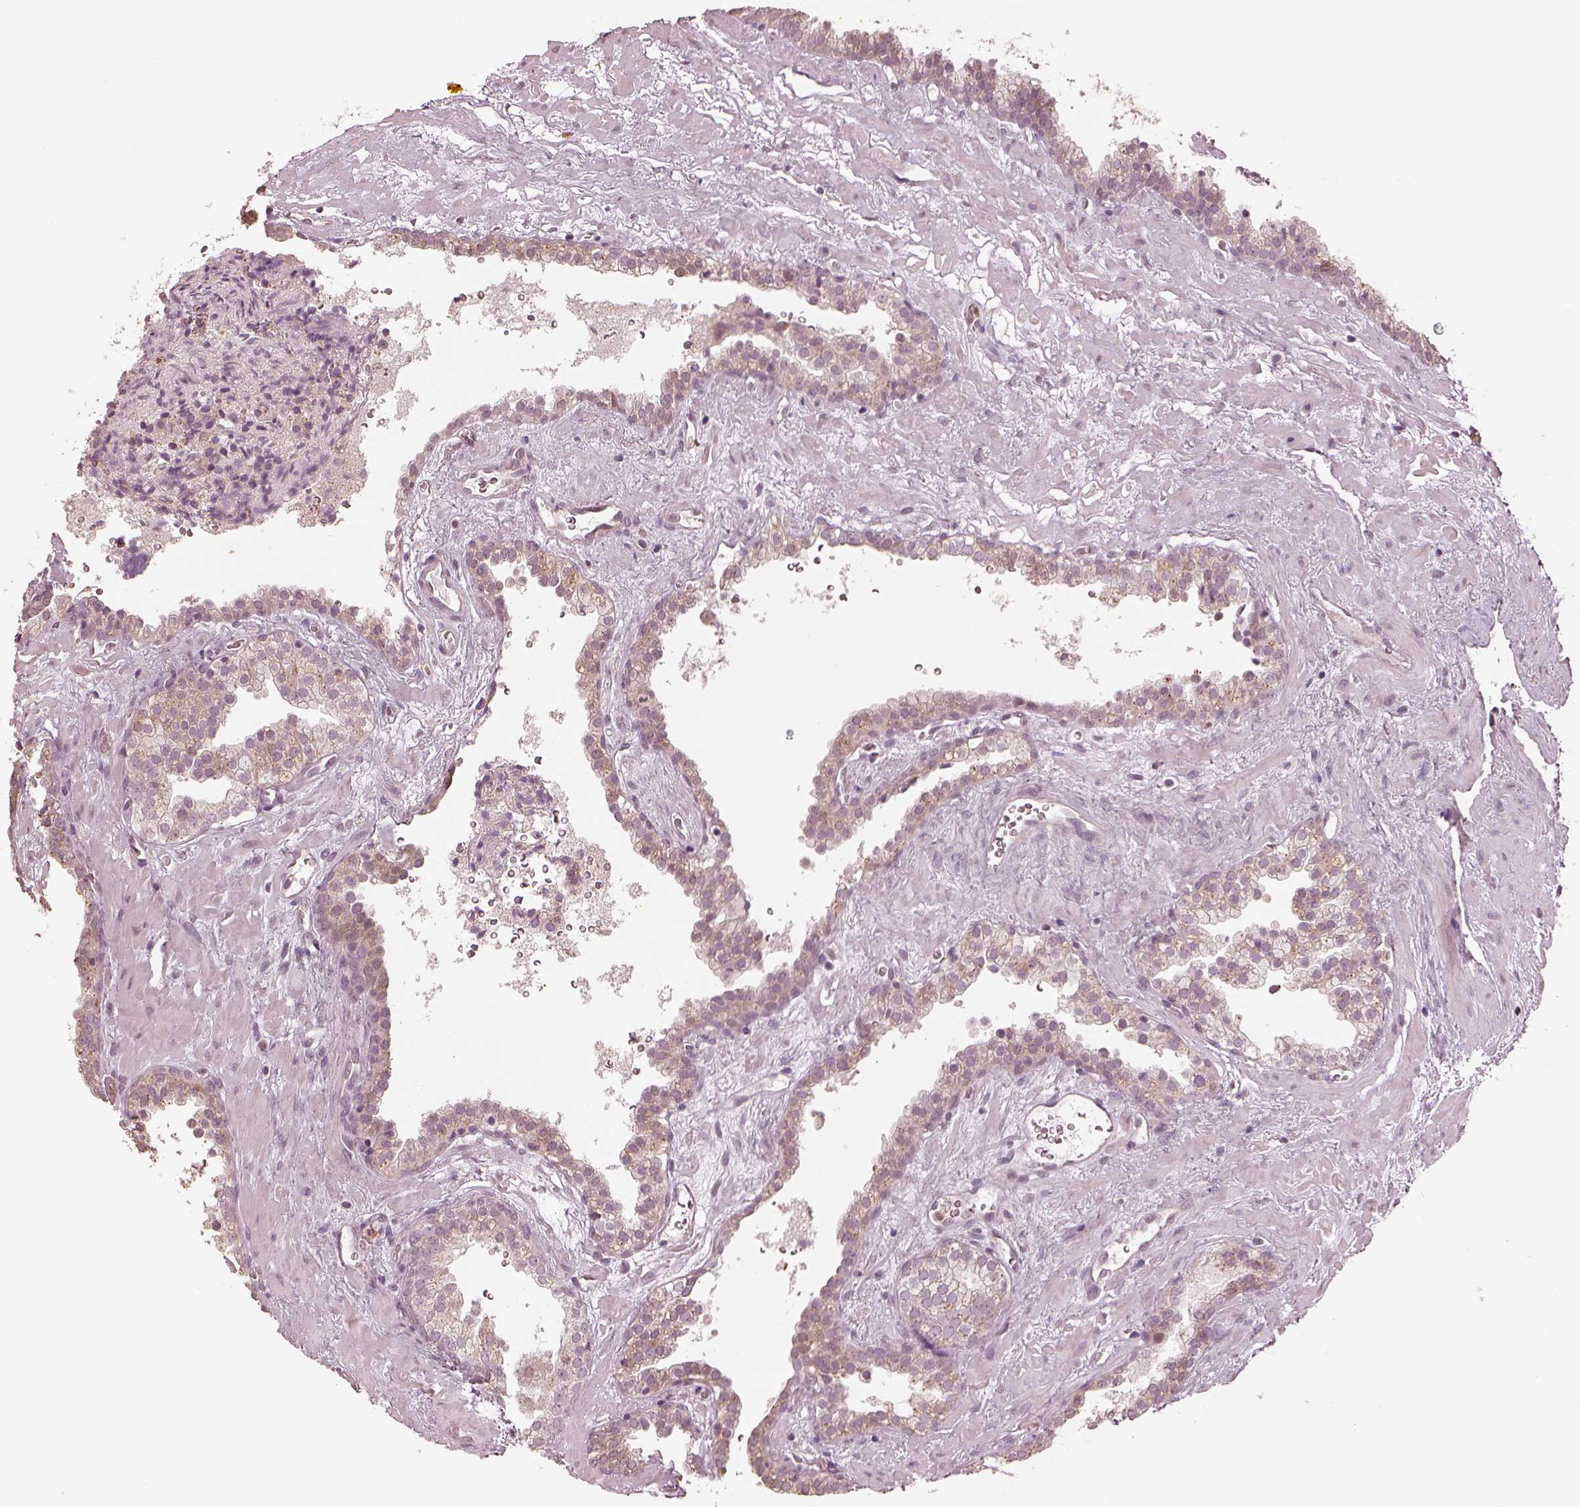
{"staining": {"intensity": "negative", "quantity": "none", "location": "none"}, "tissue": "prostate cancer", "cell_type": "Tumor cells", "image_type": "cancer", "snomed": [{"axis": "morphology", "description": "Adenocarcinoma, NOS"}, {"axis": "topography", "description": "Prostate"}], "caption": "The image demonstrates no staining of tumor cells in prostate cancer.", "gene": "CRB1", "patient": {"sex": "male", "age": 66}}